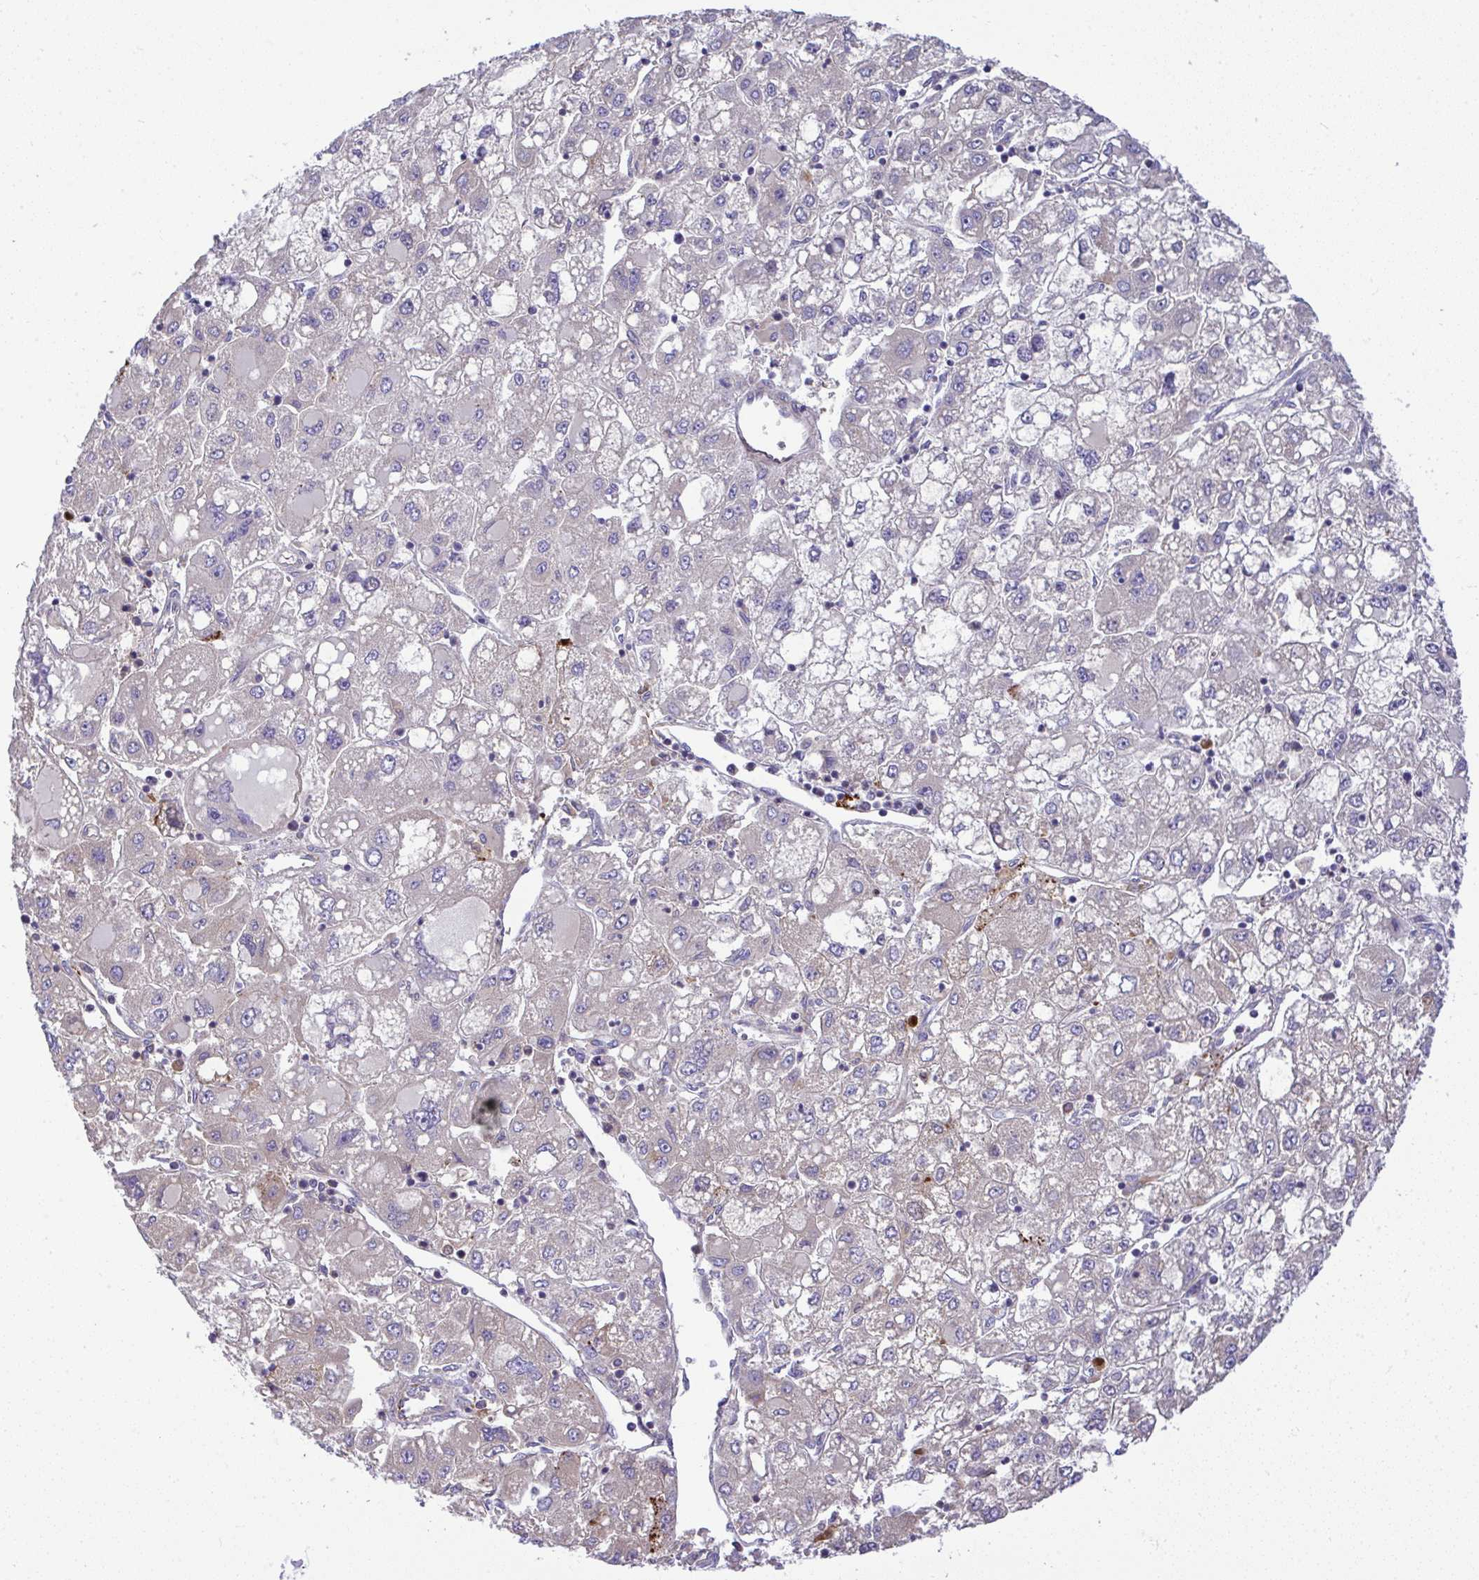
{"staining": {"intensity": "negative", "quantity": "none", "location": "none"}, "tissue": "liver cancer", "cell_type": "Tumor cells", "image_type": "cancer", "snomed": [{"axis": "morphology", "description": "Carcinoma, Hepatocellular, NOS"}, {"axis": "topography", "description": "Liver"}], "caption": "DAB immunohistochemical staining of liver cancer (hepatocellular carcinoma) displays no significant expression in tumor cells.", "gene": "GRID2", "patient": {"sex": "male", "age": 40}}